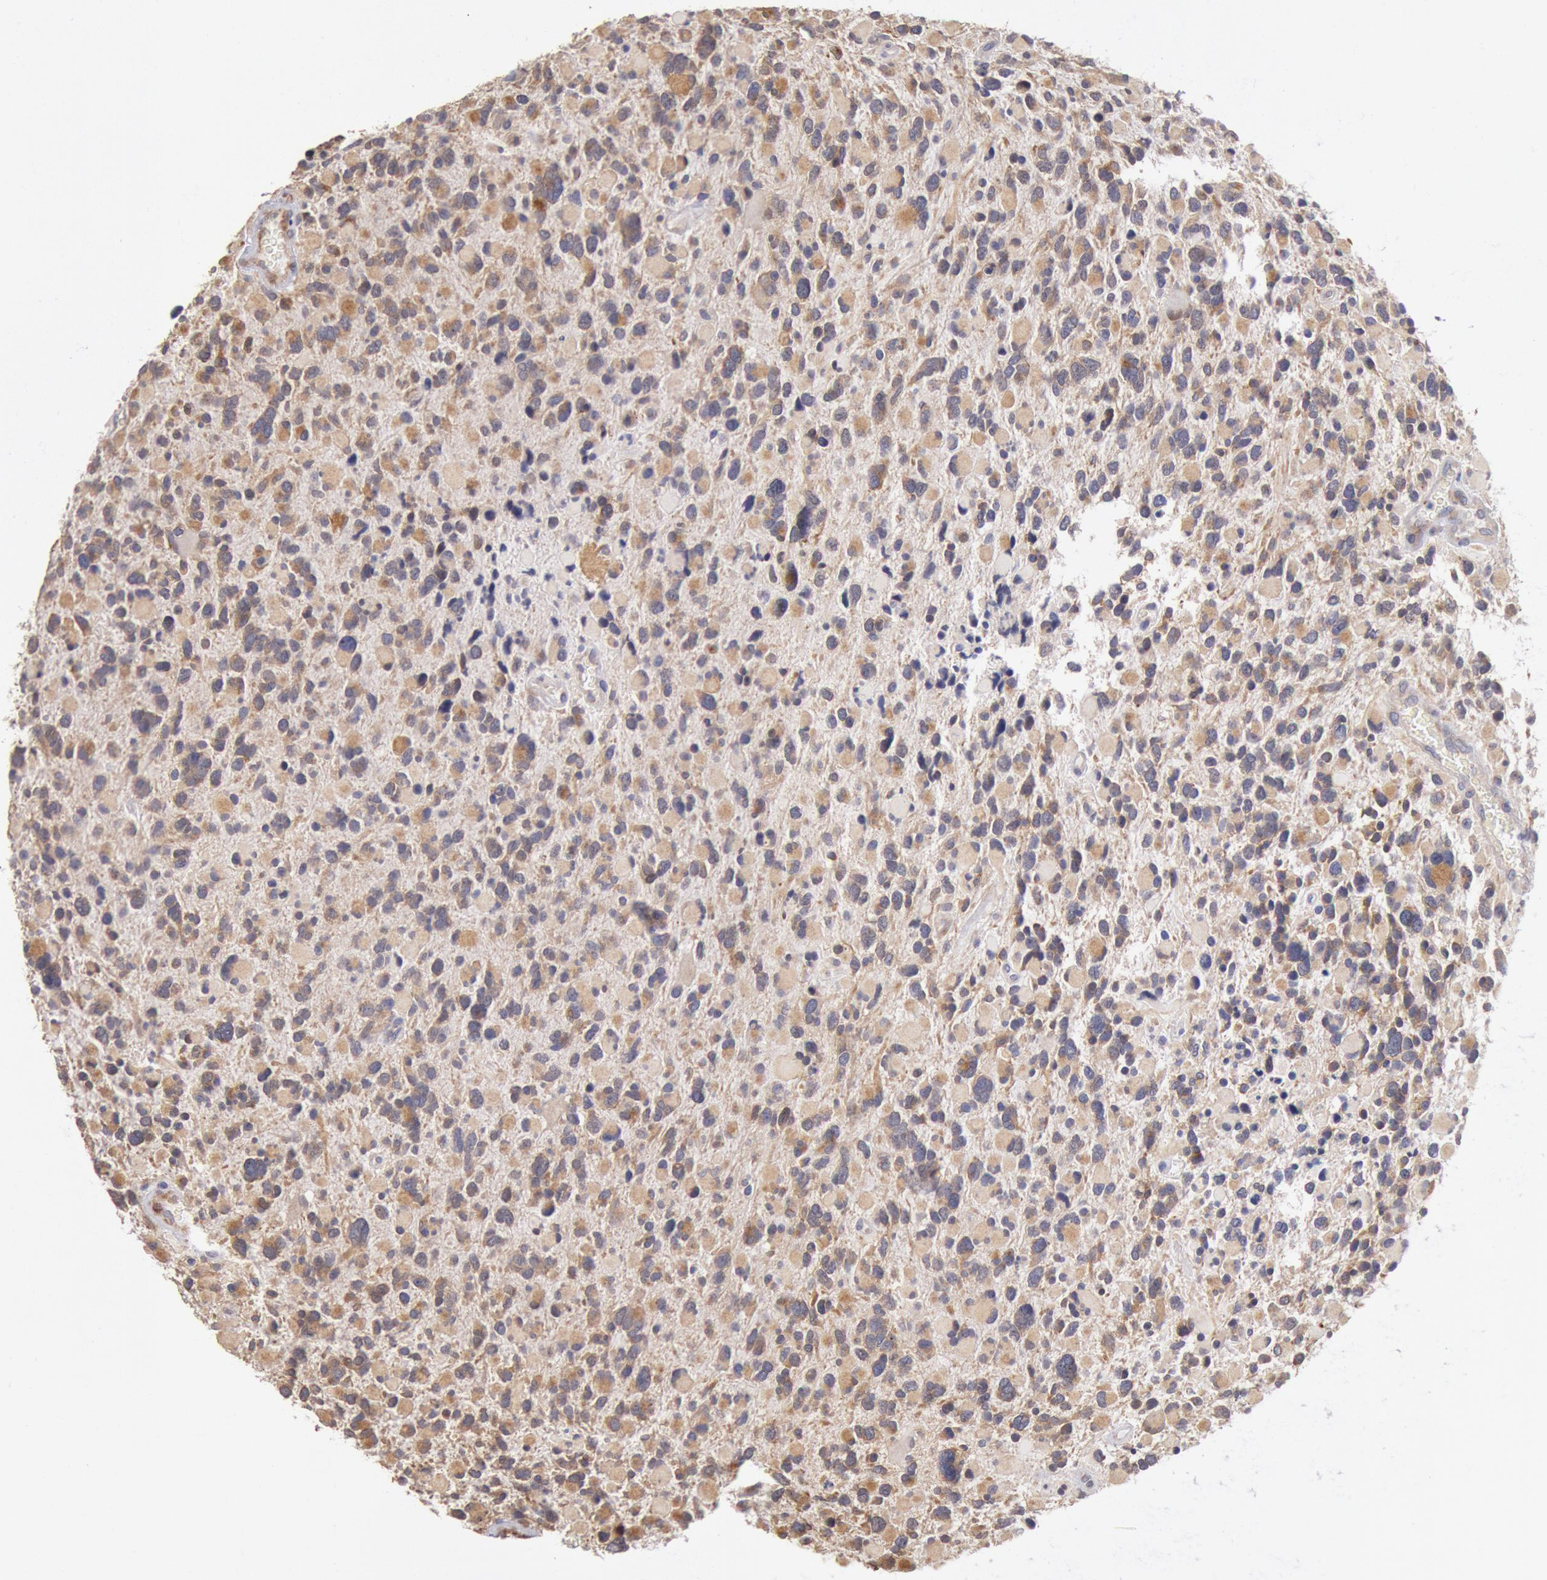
{"staining": {"intensity": "moderate", "quantity": ">75%", "location": "cytoplasmic/membranous"}, "tissue": "glioma", "cell_type": "Tumor cells", "image_type": "cancer", "snomed": [{"axis": "morphology", "description": "Glioma, malignant, High grade"}, {"axis": "topography", "description": "Brain"}], "caption": "DAB (3,3'-diaminobenzidine) immunohistochemical staining of glioma reveals moderate cytoplasmic/membranous protein staining in about >75% of tumor cells.", "gene": "DRG1", "patient": {"sex": "female", "age": 37}}